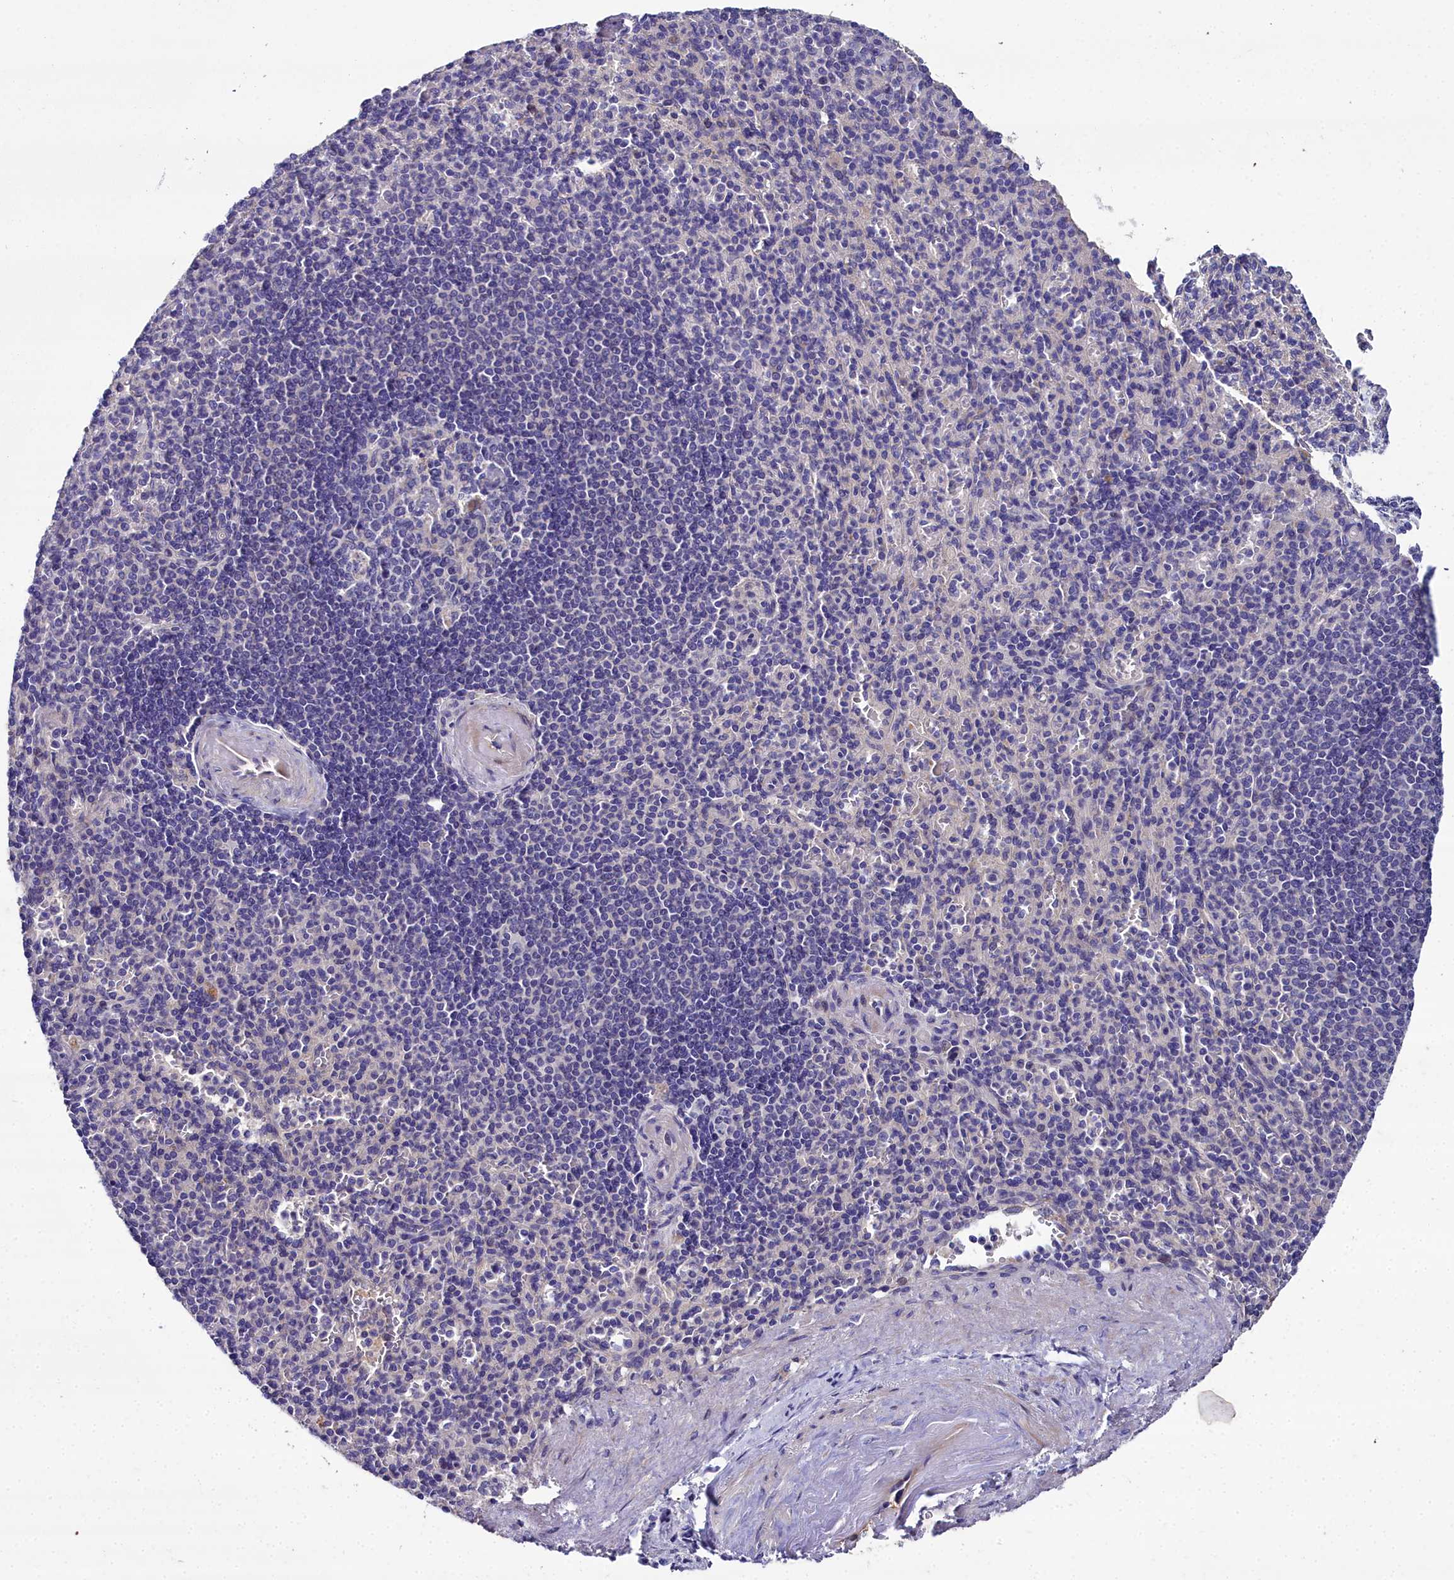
{"staining": {"intensity": "negative", "quantity": "none", "location": "none"}, "tissue": "spleen", "cell_type": "Cells in red pulp", "image_type": "normal", "snomed": [{"axis": "morphology", "description": "Normal tissue, NOS"}, {"axis": "topography", "description": "Spleen"}], "caption": "This is an IHC image of normal spleen. There is no expression in cells in red pulp.", "gene": "NT5M", "patient": {"sex": "female", "age": 74}}